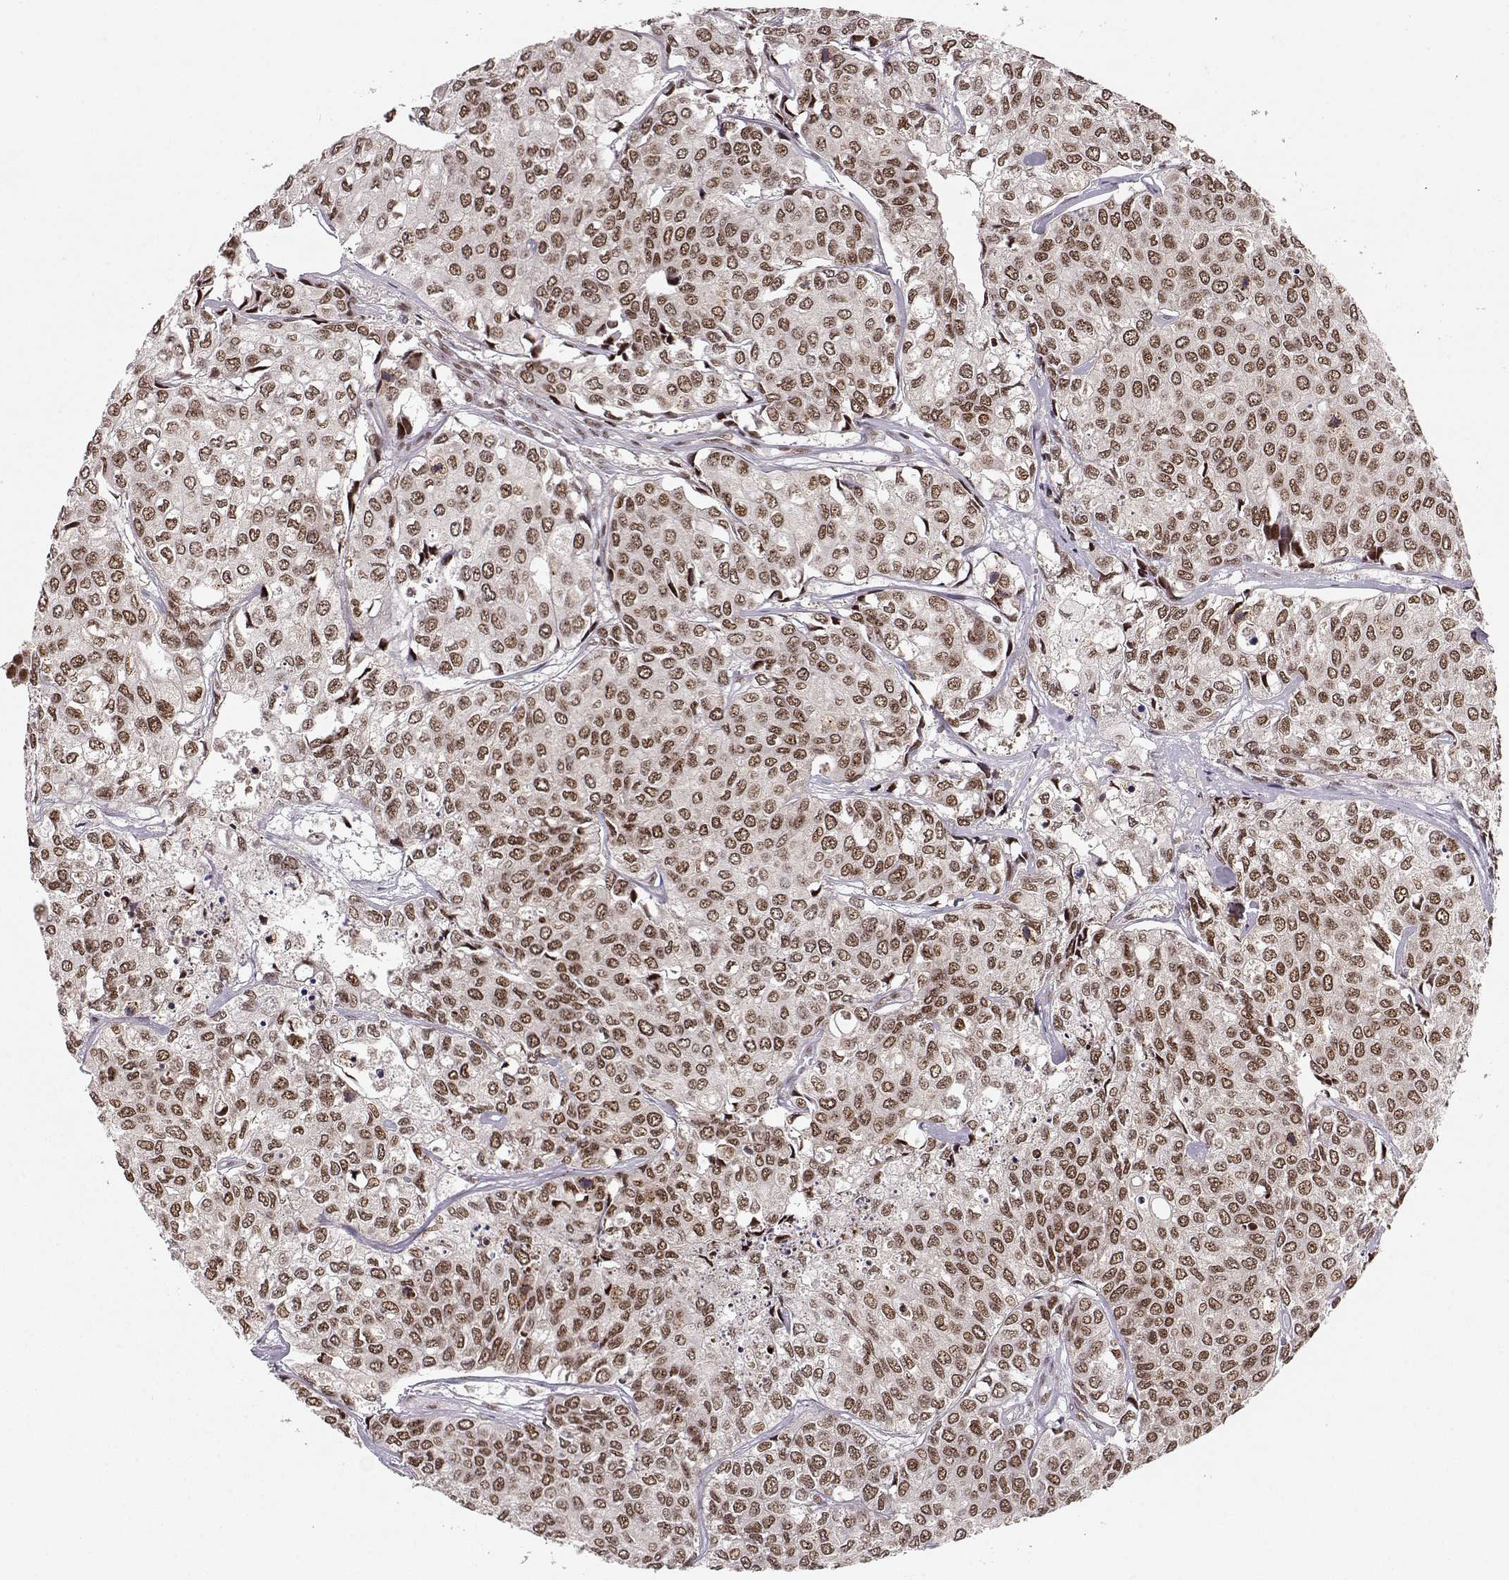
{"staining": {"intensity": "moderate", "quantity": ">75%", "location": "nuclear"}, "tissue": "urothelial cancer", "cell_type": "Tumor cells", "image_type": "cancer", "snomed": [{"axis": "morphology", "description": "Urothelial carcinoma, High grade"}, {"axis": "topography", "description": "Urinary bladder"}], "caption": "Brown immunohistochemical staining in urothelial cancer reveals moderate nuclear expression in approximately >75% of tumor cells. Nuclei are stained in blue.", "gene": "CSNK2A1", "patient": {"sex": "male", "age": 73}}